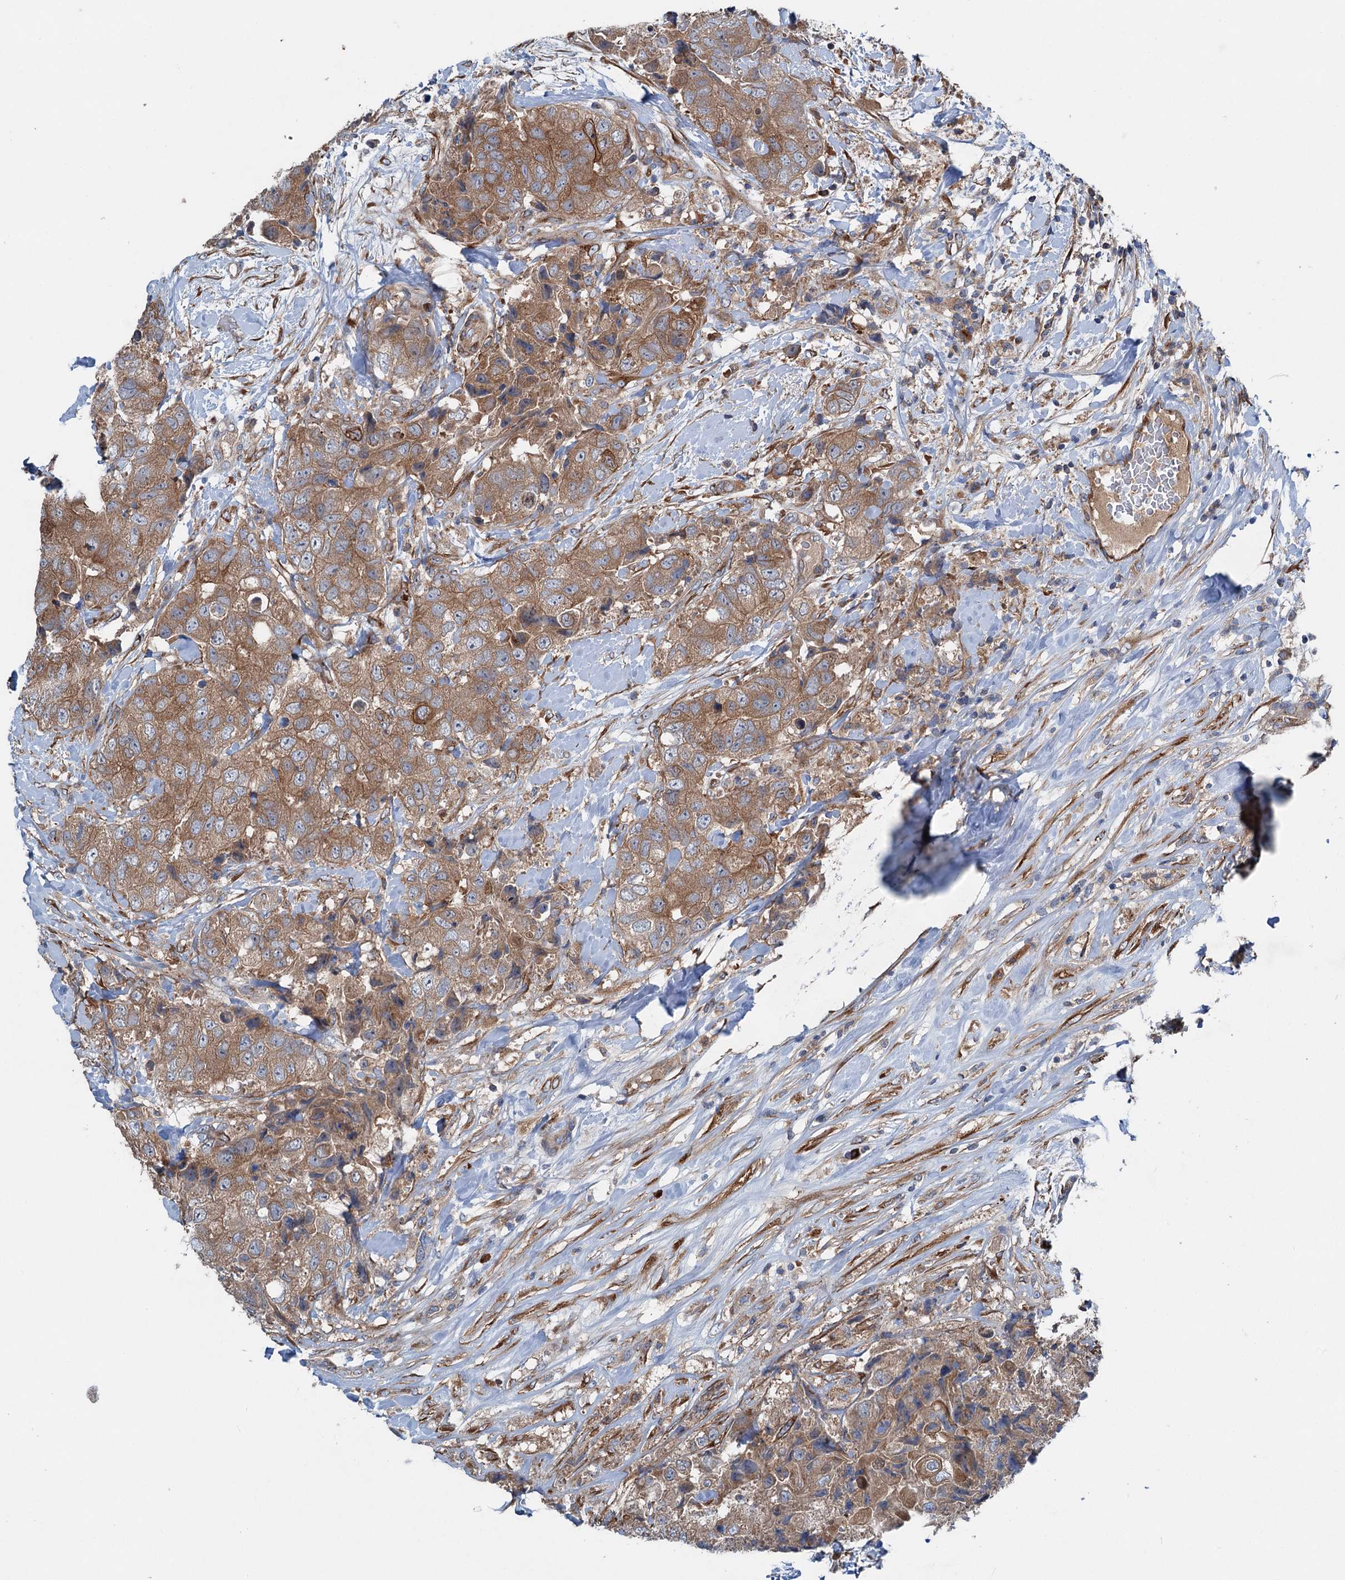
{"staining": {"intensity": "moderate", "quantity": ">75%", "location": "cytoplasmic/membranous"}, "tissue": "breast cancer", "cell_type": "Tumor cells", "image_type": "cancer", "snomed": [{"axis": "morphology", "description": "Duct carcinoma"}, {"axis": "topography", "description": "Breast"}], "caption": "Tumor cells demonstrate medium levels of moderate cytoplasmic/membranous staining in approximately >75% of cells in human invasive ductal carcinoma (breast).", "gene": "CALCOCO1", "patient": {"sex": "female", "age": 62}}